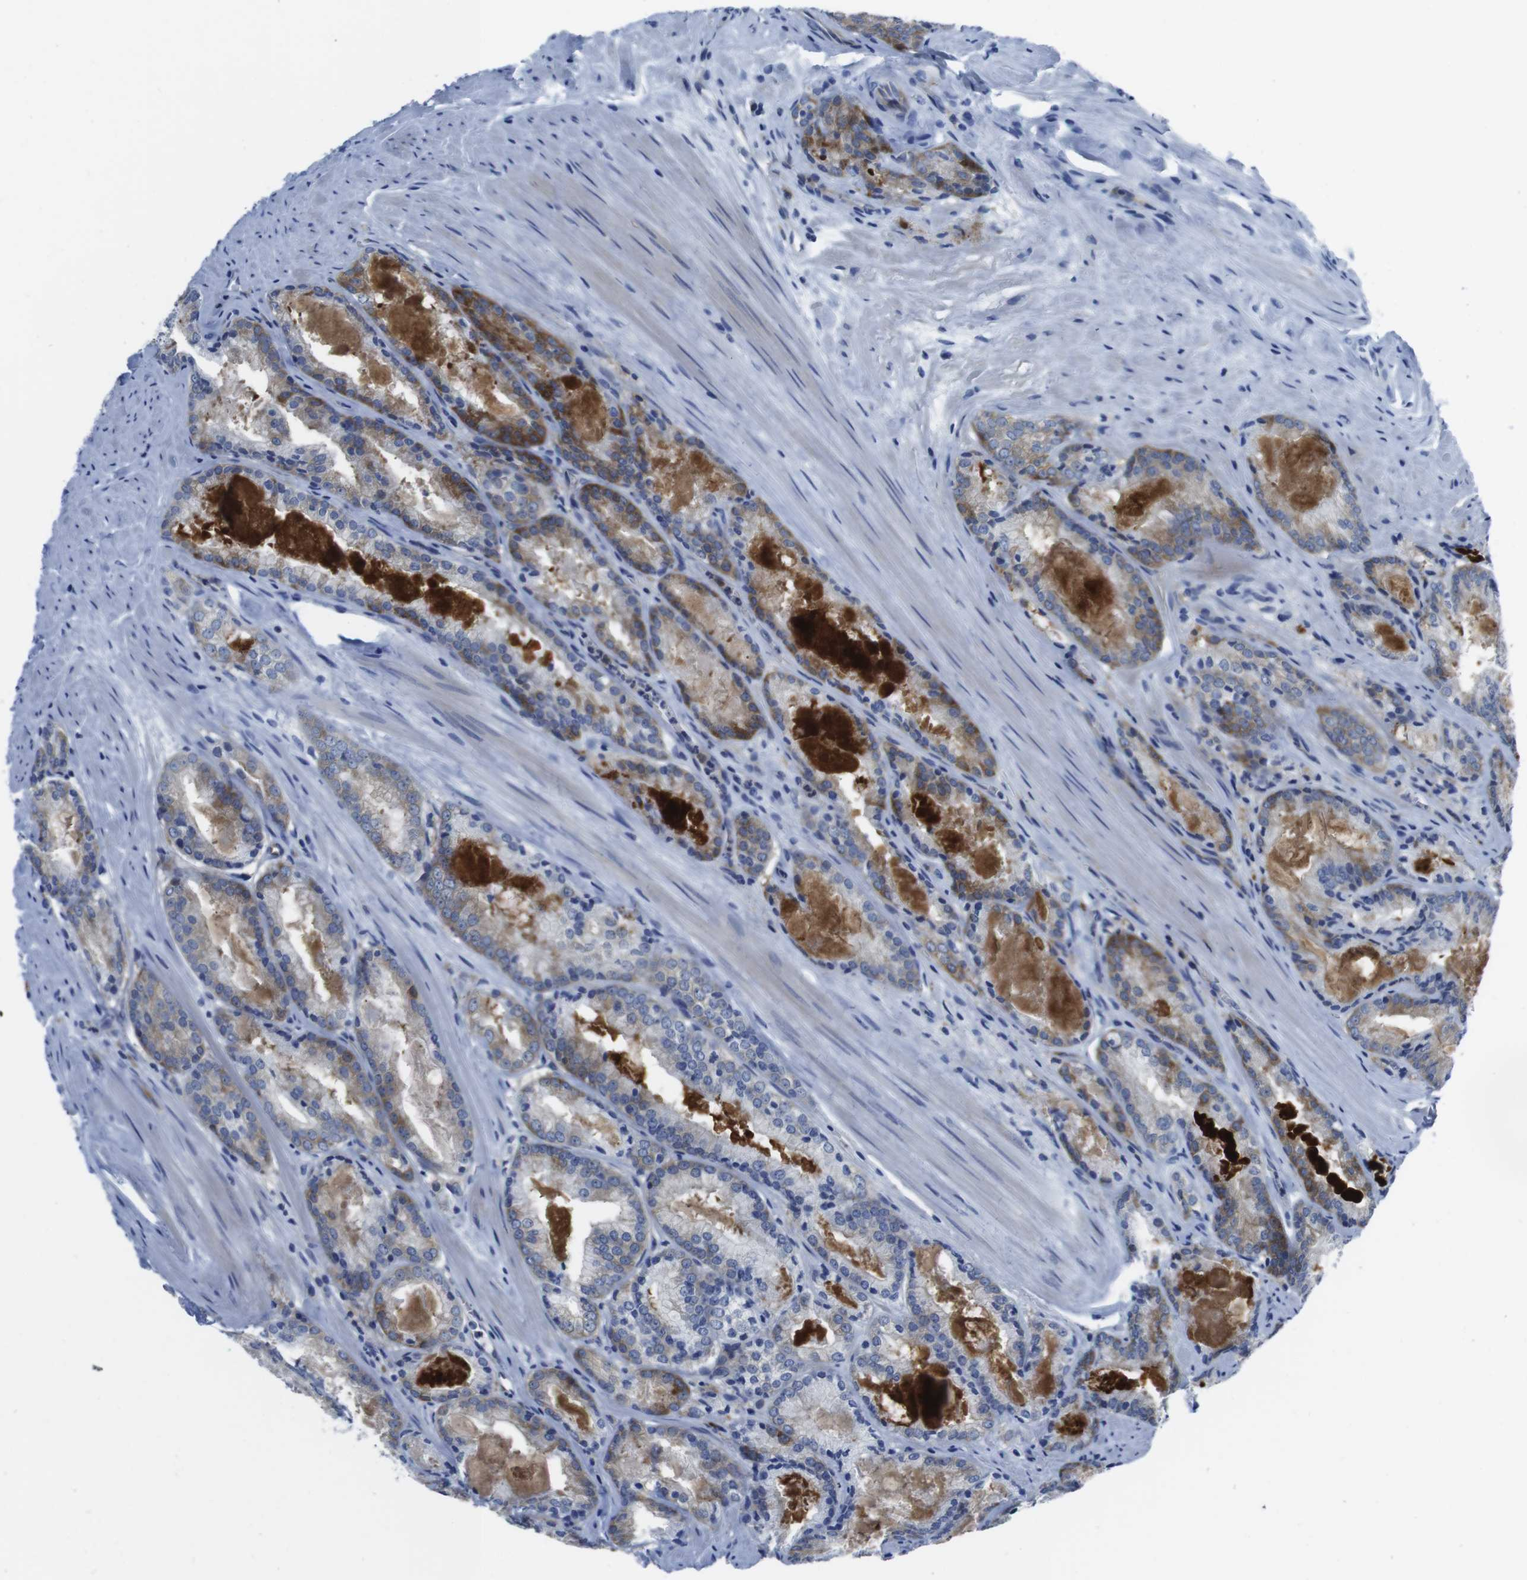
{"staining": {"intensity": "weak", "quantity": ">75%", "location": "cytoplasmic/membranous"}, "tissue": "prostate cancer", "cell_type": "Tumor cells", "image_type": "cancer", "snomed": [{"axis": "morphology", "description": "Adenocarcinoma, Low grade"}, {"axis": "topography", "description": "Prostate"}], "caption": "Prostate adenocarcinoma (low-grade) was stained to show a protein in brown. There is low levels of weak cytoplasmic/membranous expression in approximately >75% of tumor cells. Ihc stains the protein of interest in brown and the nuclei are stained blue.", "gene": "EIF4A1", "patient": {"sex": "male", "age": 64}}